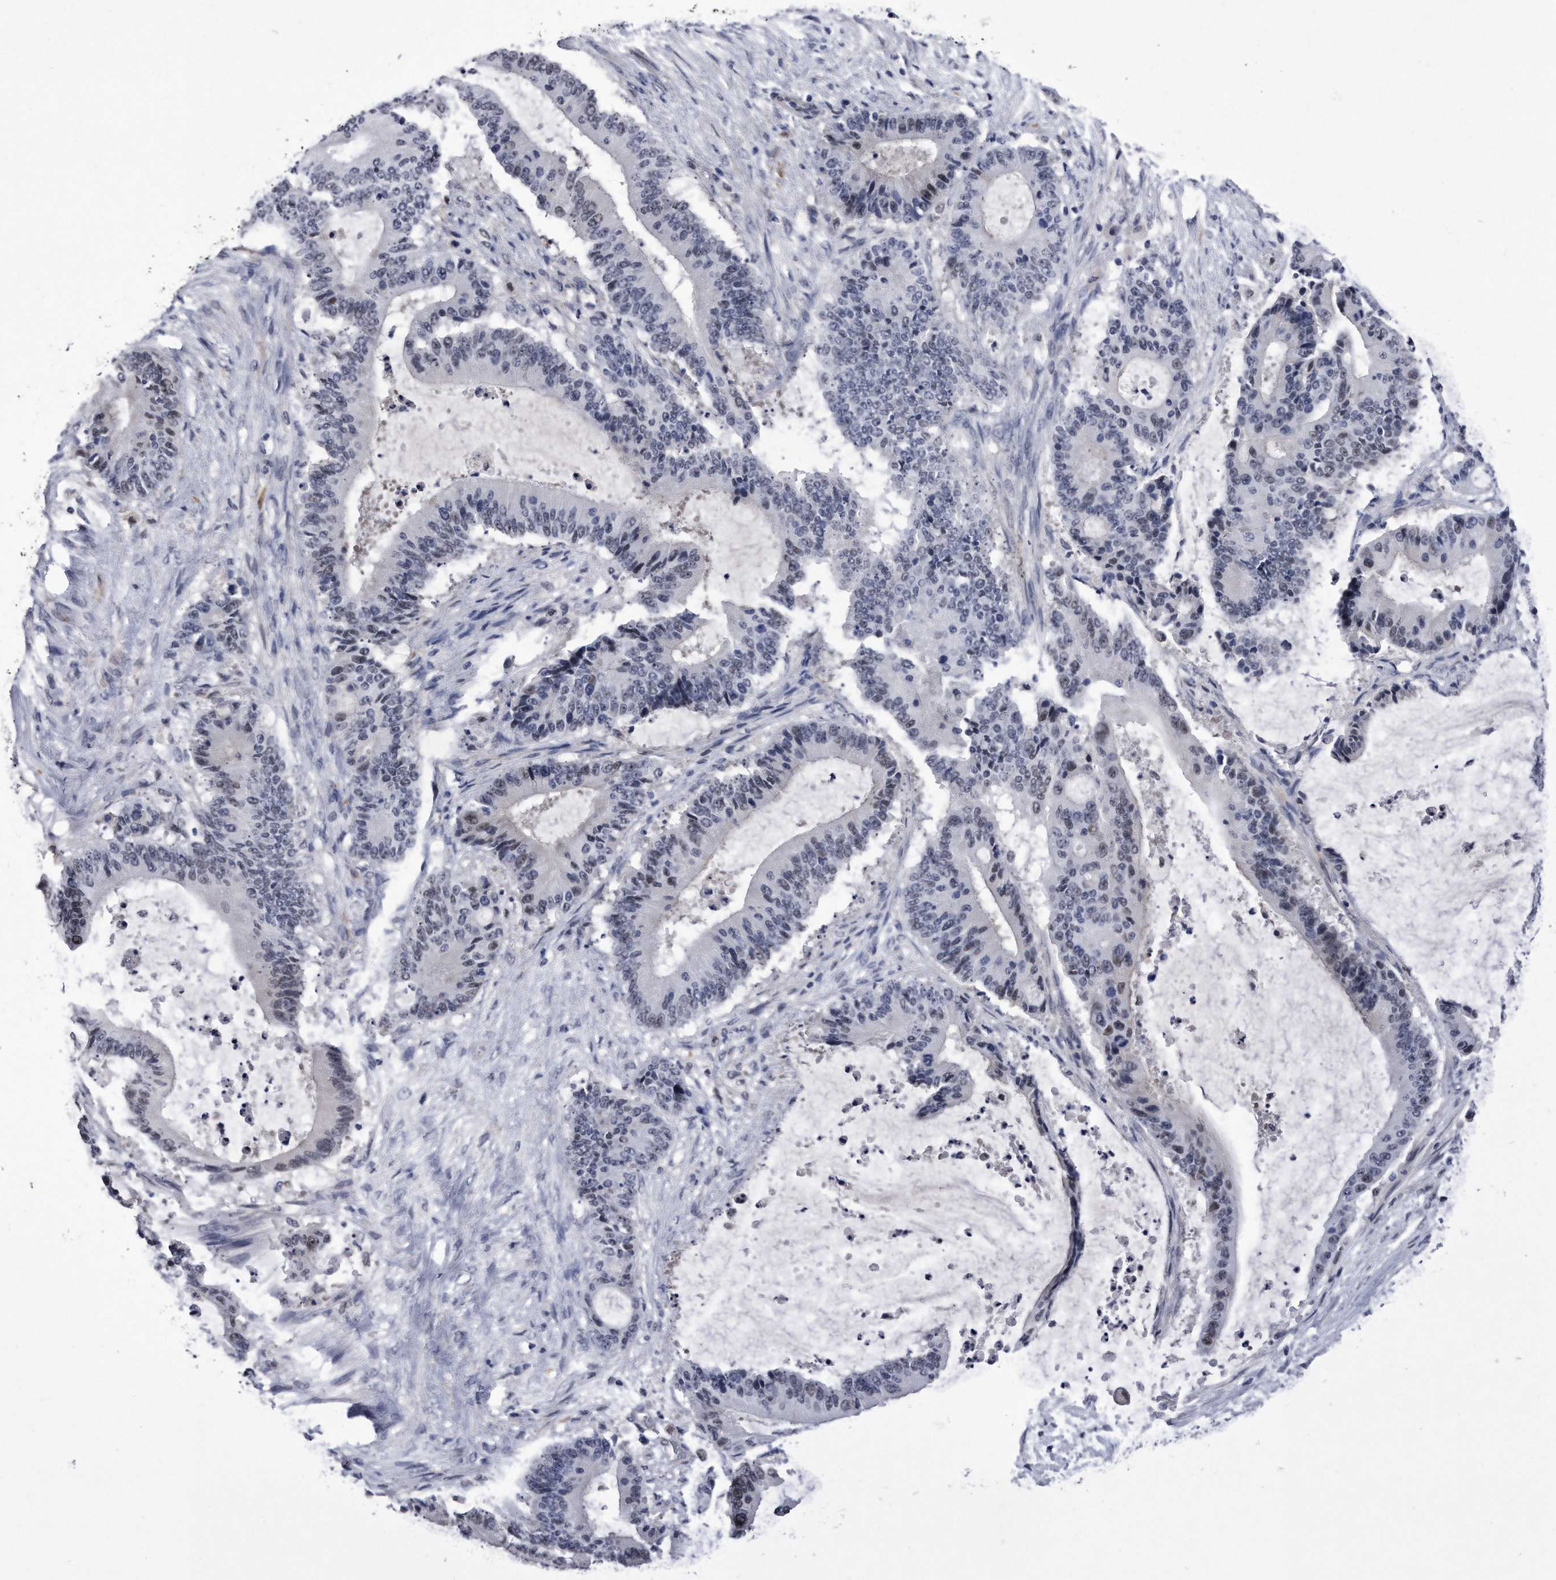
{"staining": {"intensity": "weak", "quantity": "<25%", "location": "nuclear"}, "tissue": "liver cancer", "cell_type": "Tumor cells", "image_type": "cancer", "snomed": [{"axis": "morphology", "description": "Normal tissue, NOS"}, {"axis": "morphology", "description": "Cholangiocarcinoma"}, {"axis": "topography", "description": "Liver"}, {"axis": "topography", "description": "Peripheral nerve tissue"}], "caption": "IHC histopathology image of human liver cholangiocarcinoma stained for a protein (brown), which shows no positivity in tumor cells. (Immunohistochemistry (ihc), brightfield microscopy, high magnification).", "gene": "KCTD8", "patient": {"sex": "female", "age": 73}}